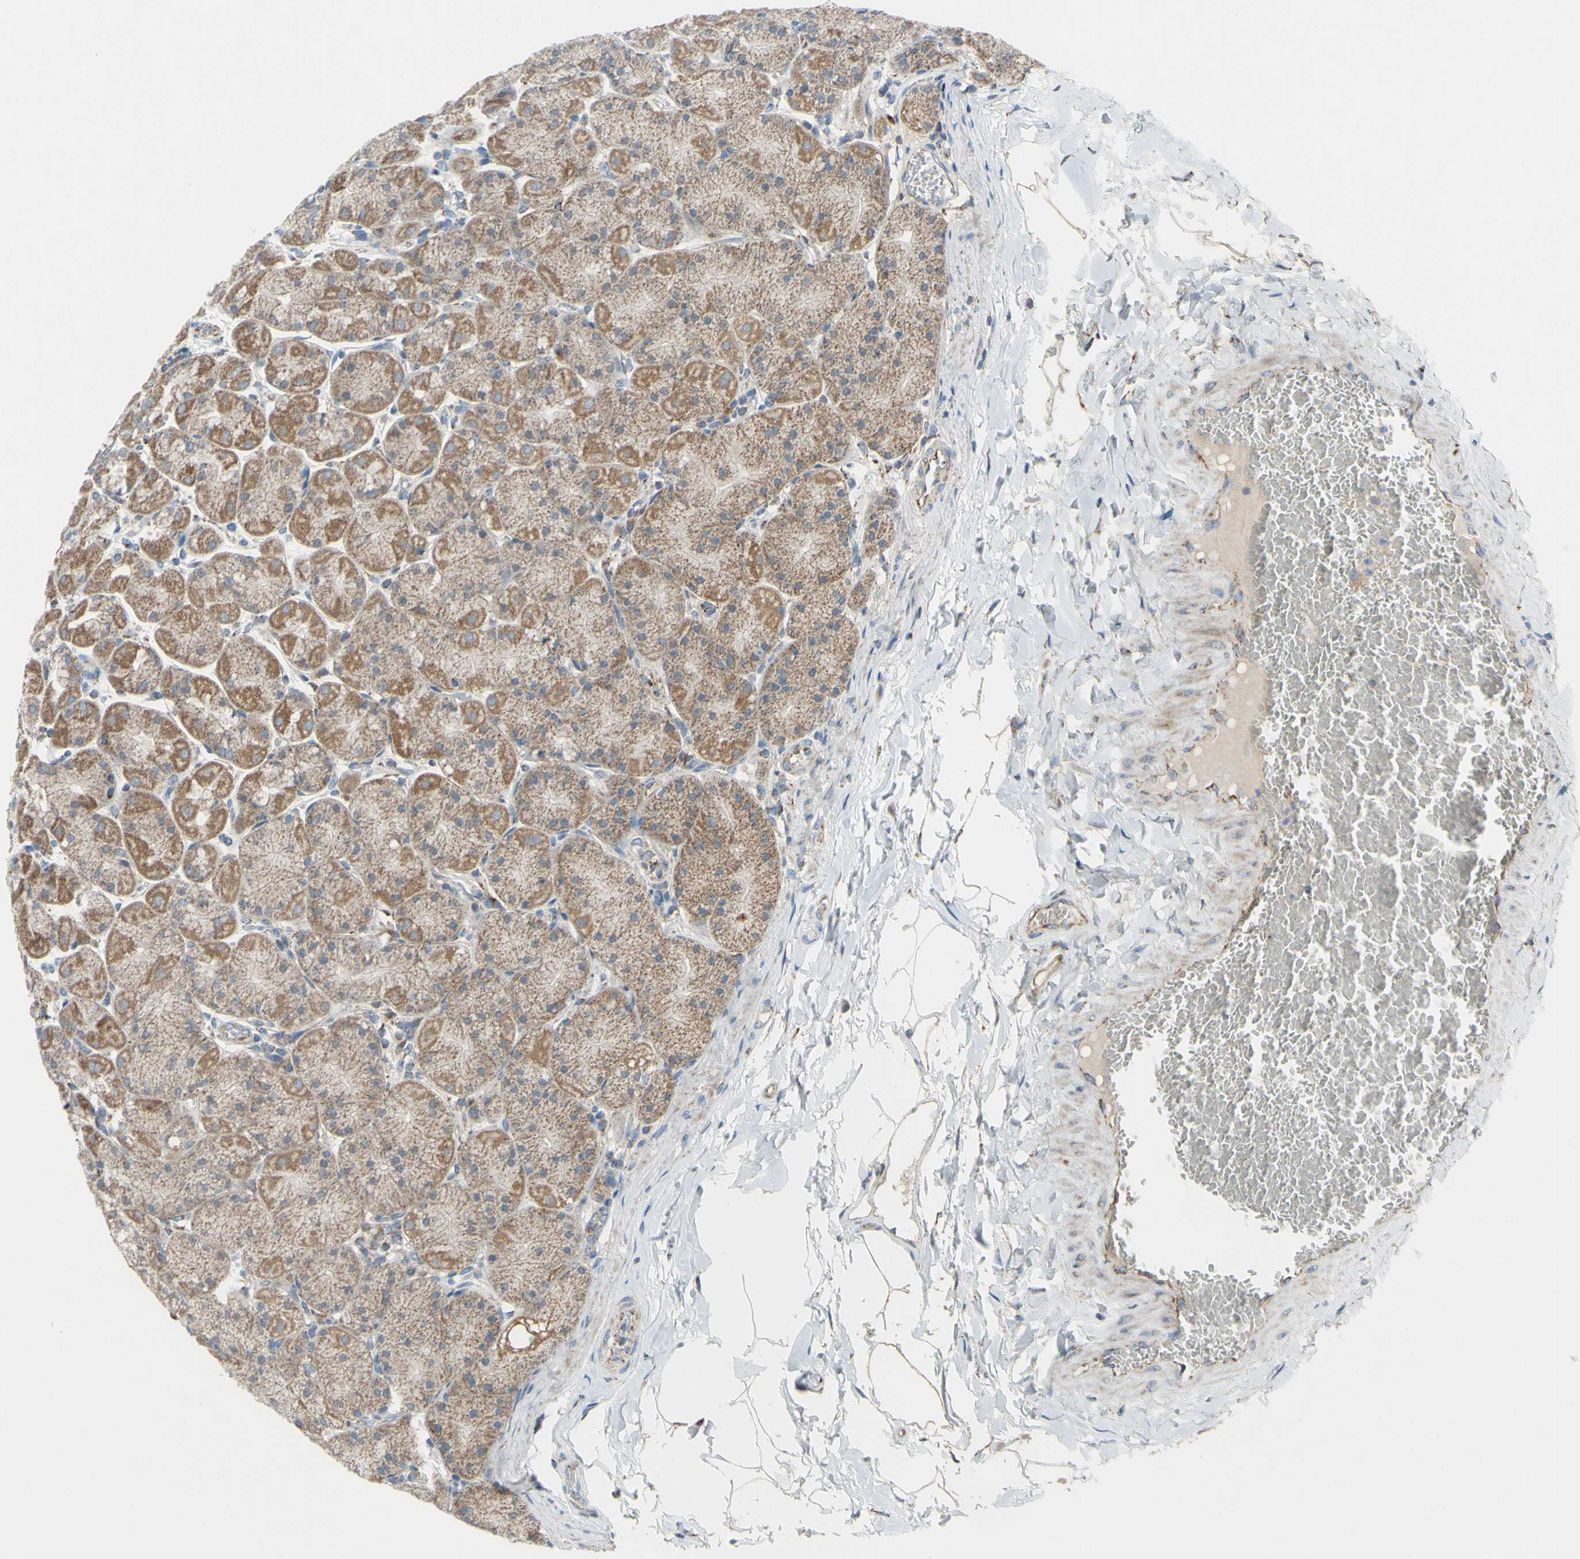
{"staining": {"intensity": "moderate", "quantity": ">75%", "location": "cytoplasmic/membranous"}, "tissue": "stomach", "cell_type": "Glandular cells", "image_type": "normal", "snomed": [{"axis": "morphology", "description": "Normal tissue, NOS"}, {"axis": "topography", "description": "Stomach, upper"}], "caption": "High-magnification brightfield microscopy of benign stomach stained with DAB (brown) and counterstained with hematoxylin (blue). glandular cells exhibit moderate cytoplasmic/membranous expression is identified in approximately>75% of cells. Immunohistochemistry stains the protein in brown and the nuclei are stained blue.", "gene": "GLT8D1", "patient": {"sex": "female", "age": 56}}